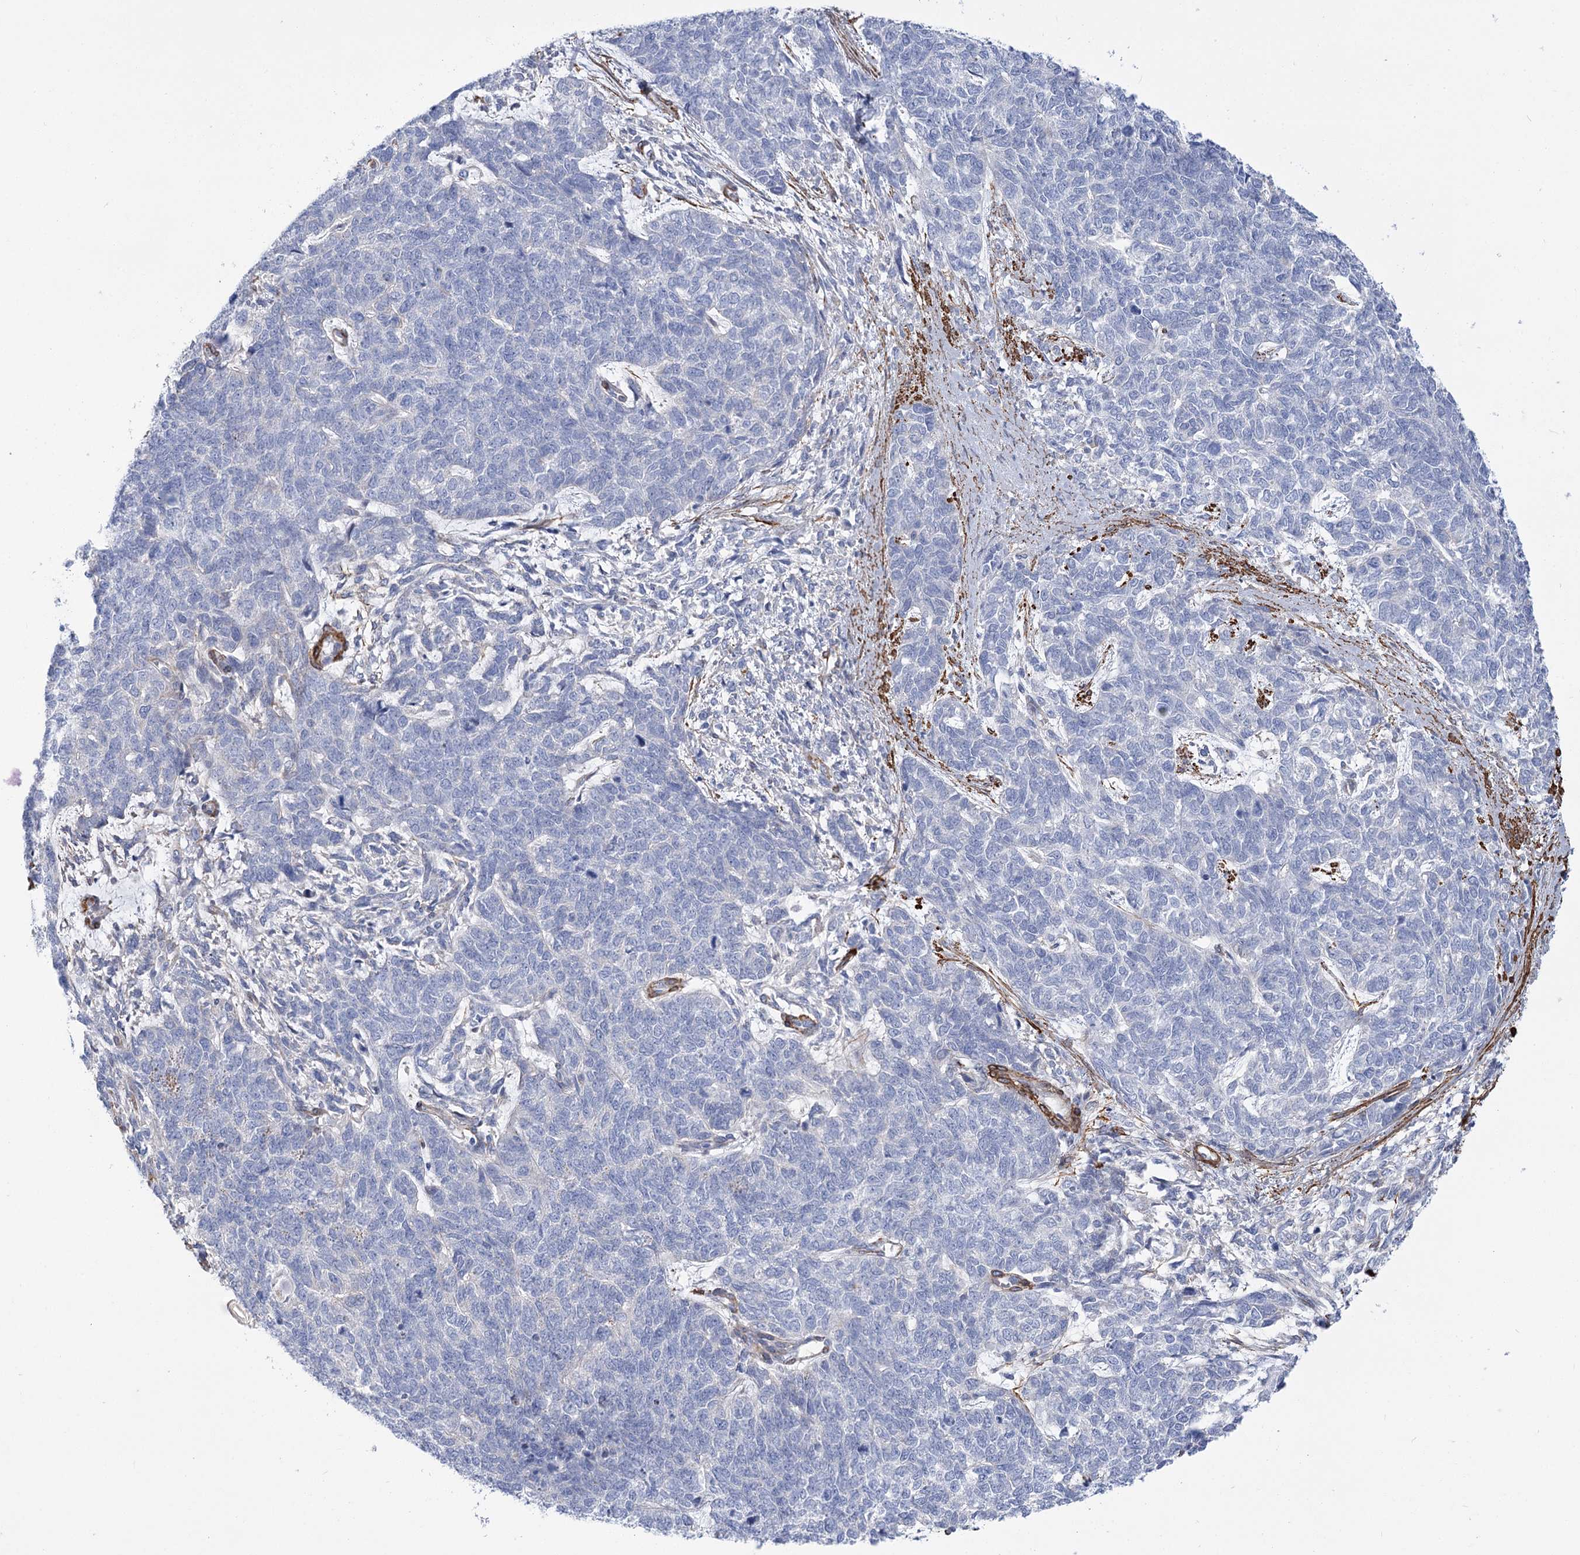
{"staining": {"intensity": "negative", "quantity": "none", "location": "none"}, "tissue": "cervical cancer", "cell_type": "Tumor cells", "image_type": "cancer", "snomed": [{"axis": "morphology", "description": "Squamous cell carcinoma, NOS"}, {"axis": "topography", "description": "Cervix"}], "caption": "The image demonstrates no significant expression in tumor cells of squamous cell carcinoma (cervical). Nuclei are stained in blue.", "gene": "WASHC3", "patient": {"sex": "female", "age": 63}}